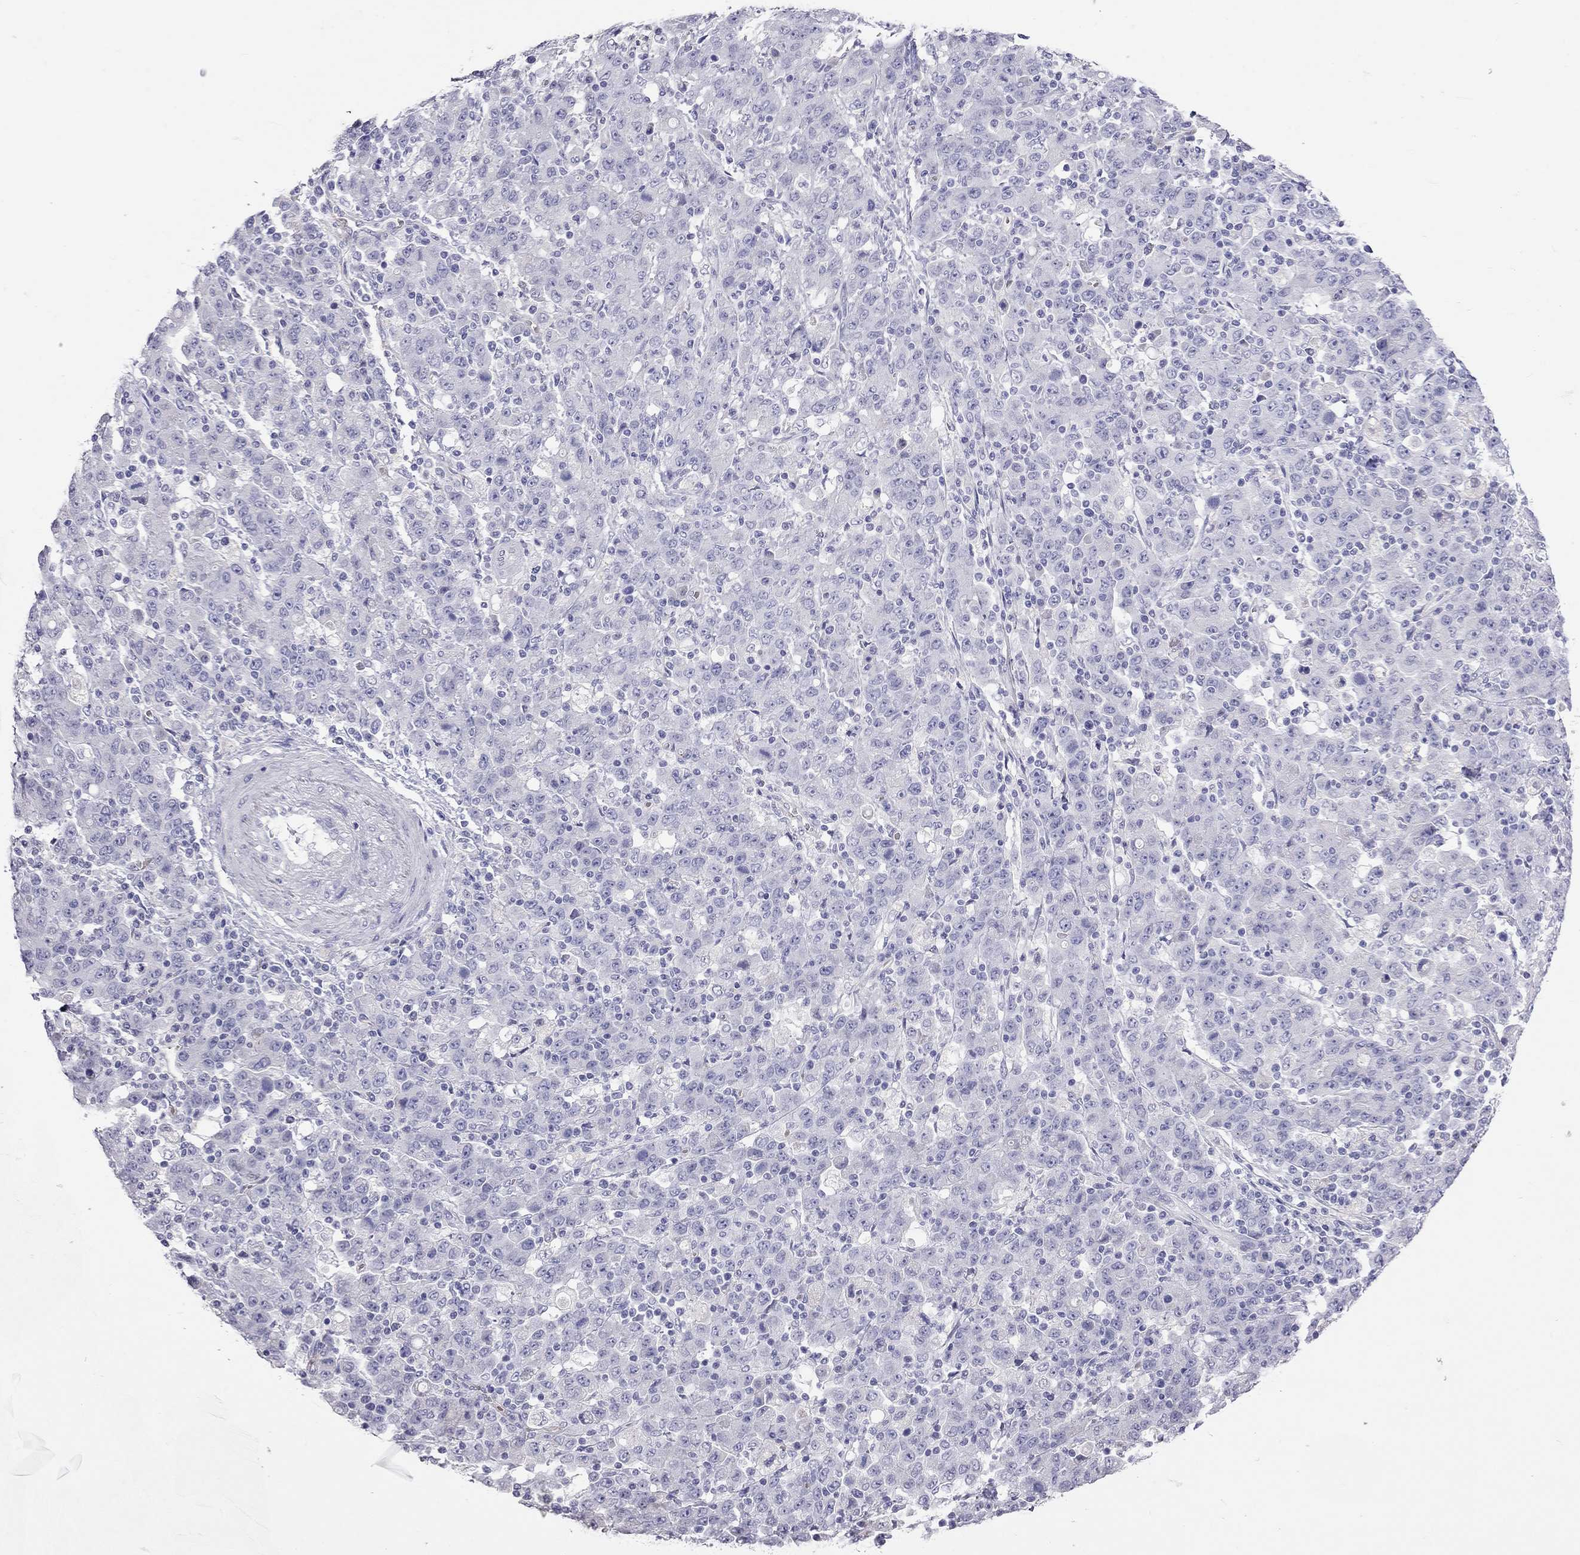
{"staining": {"intensity": "negative", "quantity": "none", "location": "none"}, "tissue": "stomach cancer", "cell_type": "Tumor cells", "image_type": "cancer", "snomed": [{"axis": "morphology", "description": "Adenocarcinoma, NOS"}, {"axis": "topography", "description": "Stomach, upper"}], "caption": "Immunohistochemical staining of stomach adenocarcinoma reveals no significant expression in tumor cells.", "gene": "MUC16", "patient": {"sex": "male", "age": 69}}